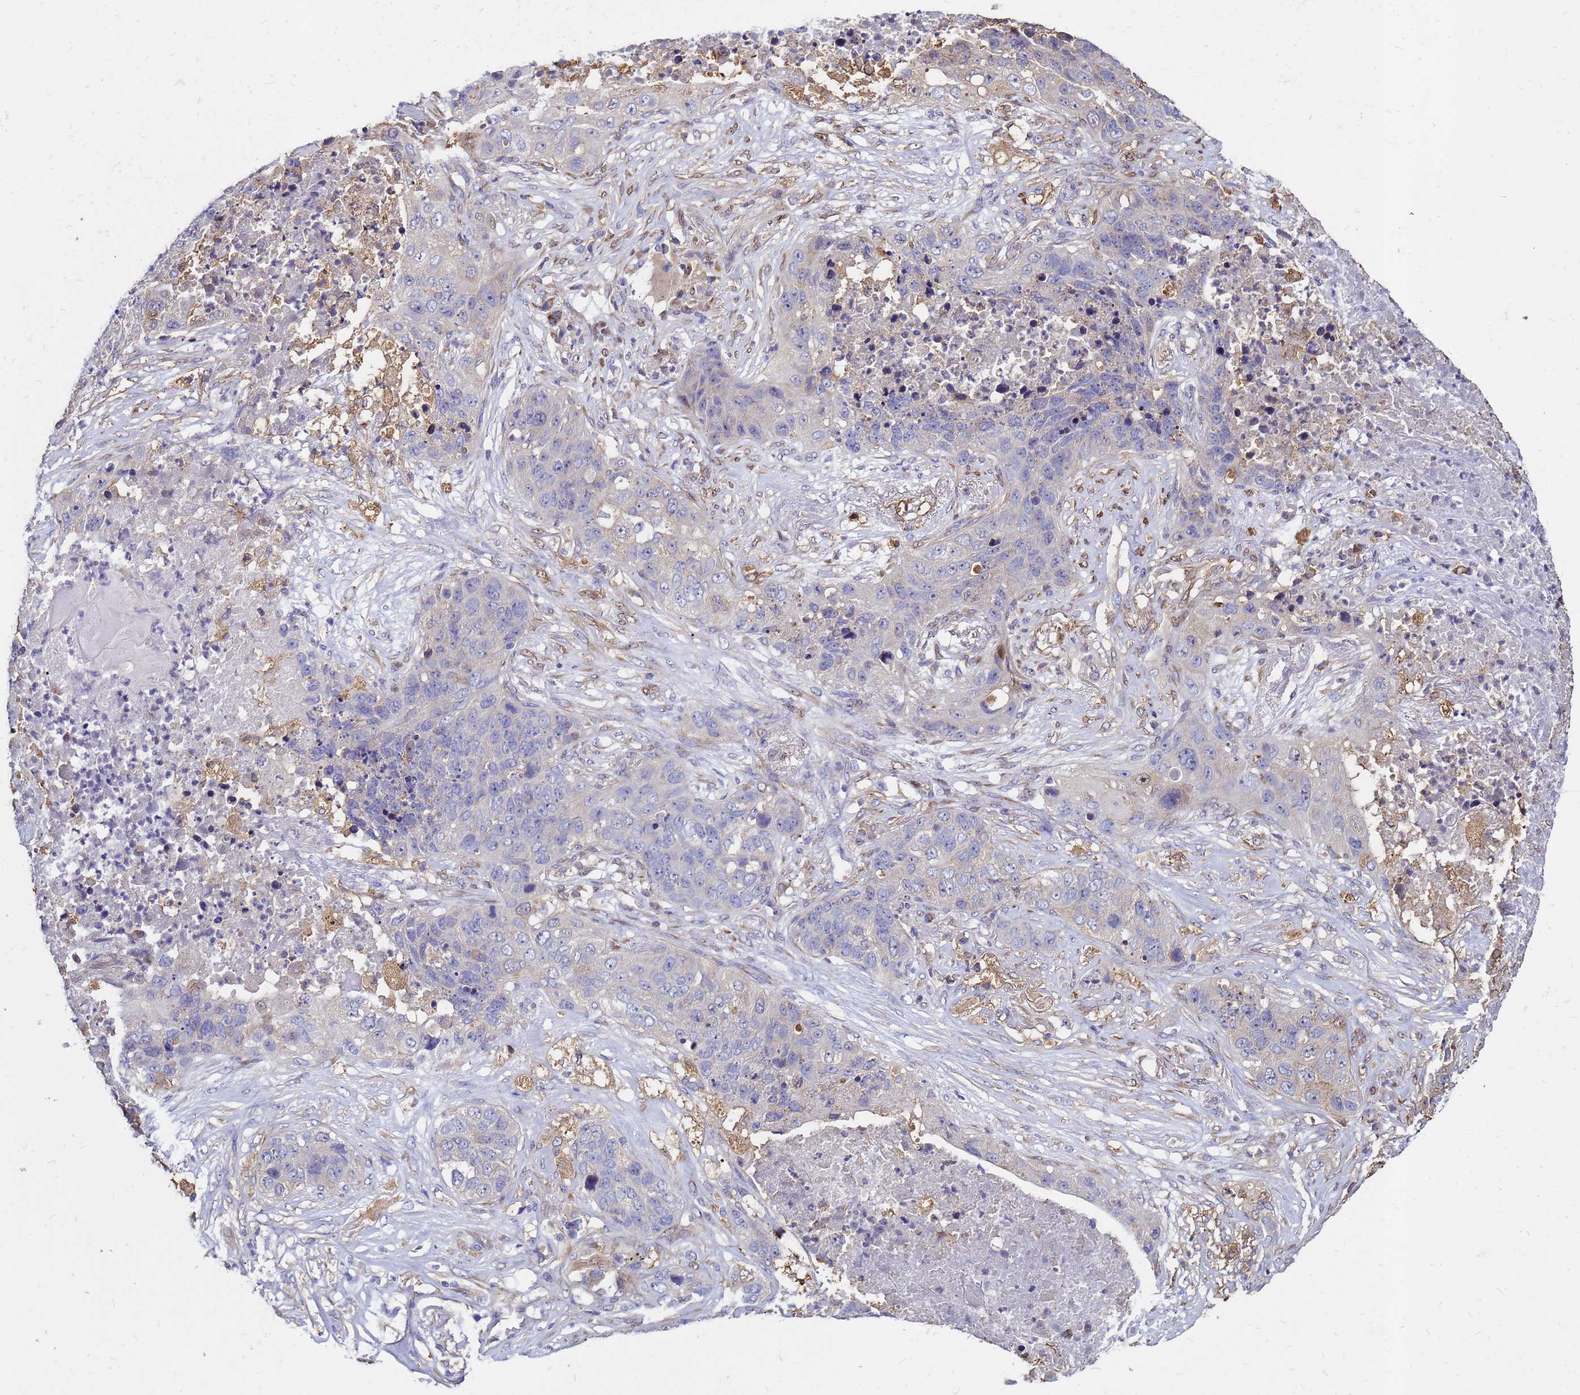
{"staining": {"intensity": "negative", "quantity": "none", "location": "none"}, "tissue": "lung cancer", "cell_type": "Tumor cells", "image_type": "cancer", "snomed": [{"axis": "morphology", "description": "Squamous cell carcinoma, NOS"}, {"axis": "topography", "description": "Lung"}], "caption": "High power microscopy image of an IHC photomicrograph of lung cancer, revealing no significant expression in tumor cells.", "gene": "MOB2", "patient": {"sex": "female", "age": 63}}